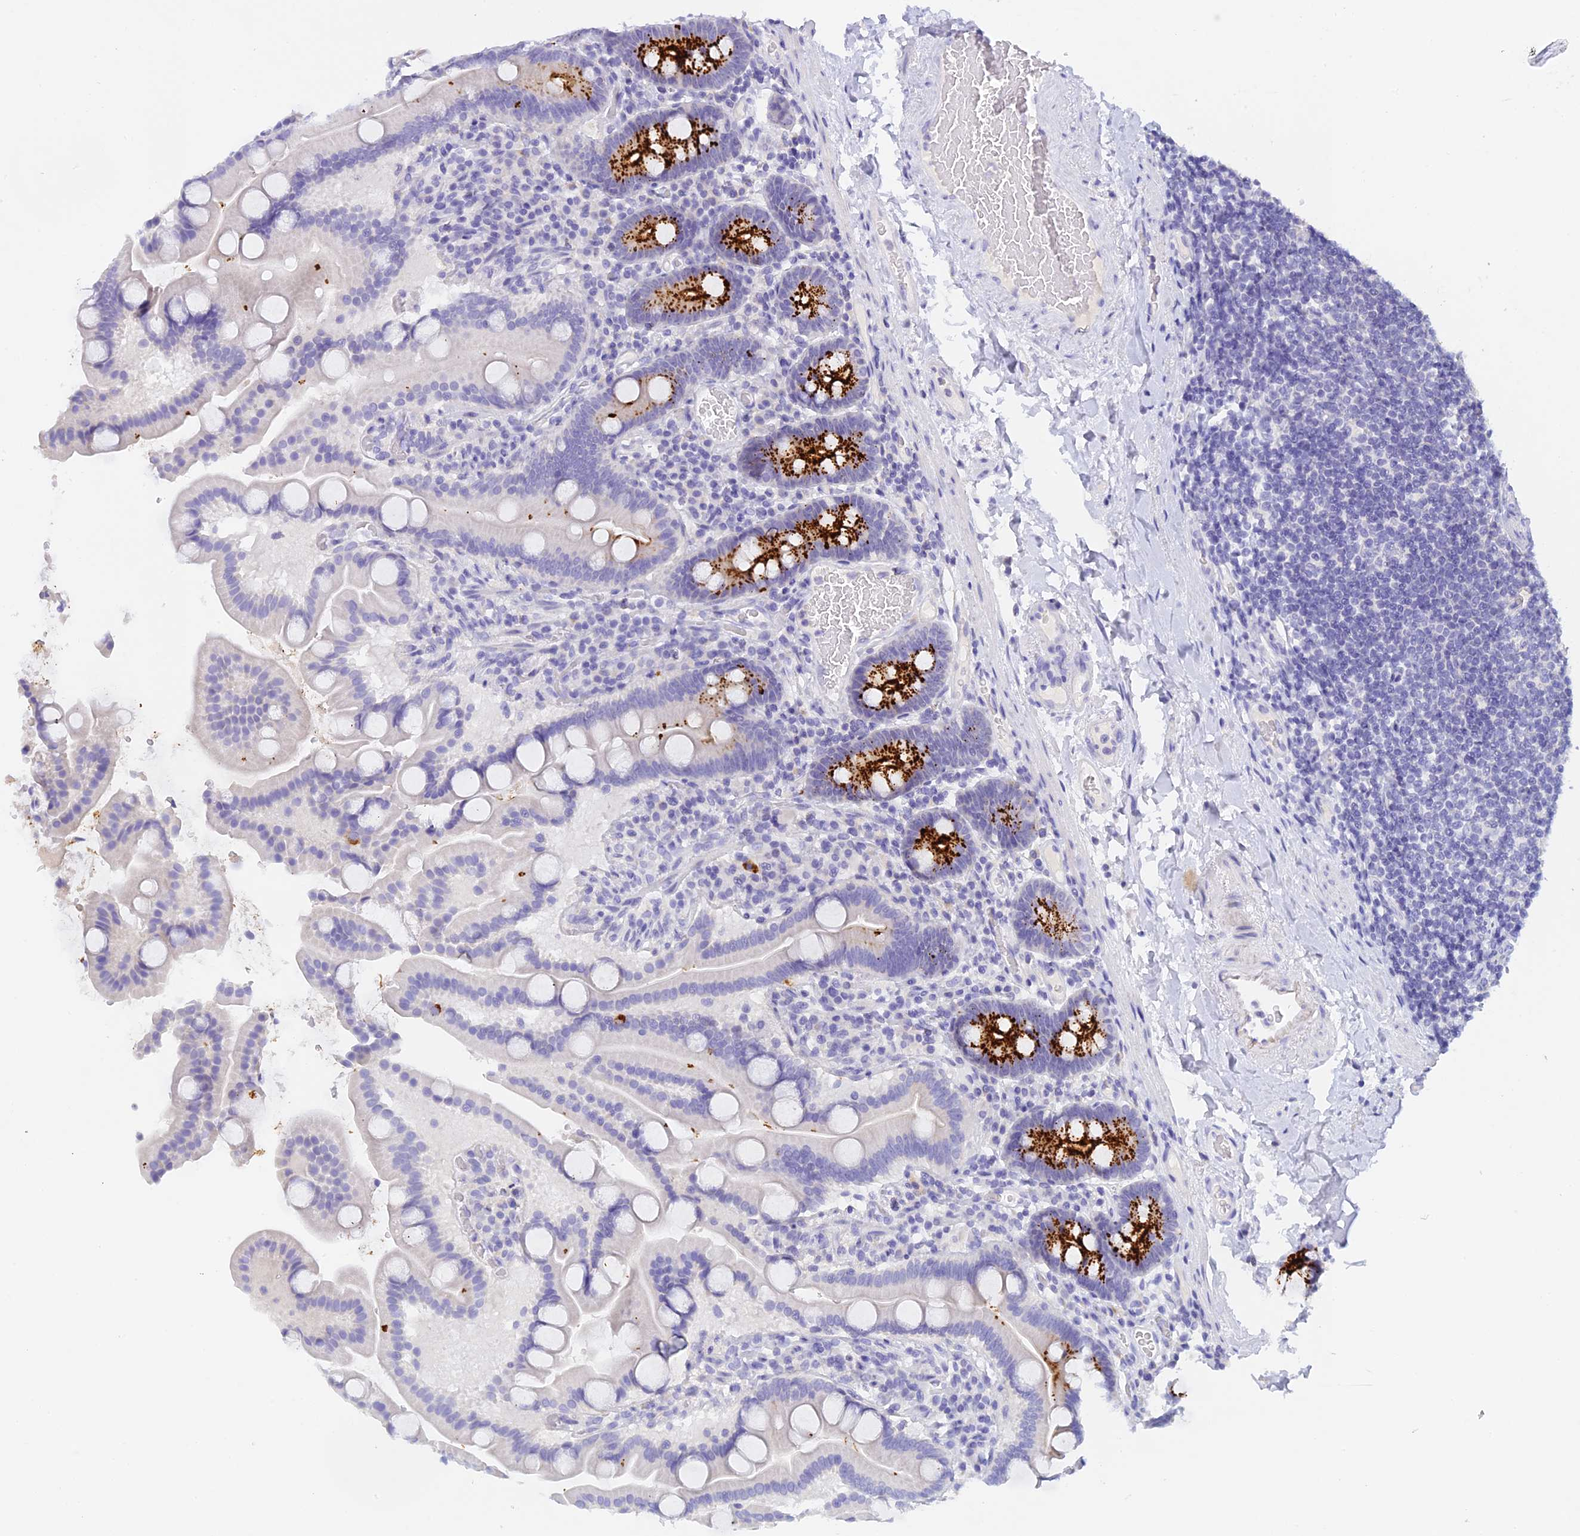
{"staining": {"intensity": "strong", "quantity": "25%-75%", "location": "cytoplasmic/membranous"}, "tissue": "duodenum", "cell_type": "Glandular cells", "image_type": "normal", "snomed": [{"axis": "morphology", "description": "Normal tissue, NOS"}, {"axis": "topography", "description": "Duodenum"}], "caption": "High-magnification brightfield microscopy of benign duodenum stained with DAB (brown) and counterstained with hematoxylin (blue). glandular cells exhibit strong cytoplasmic/membranous staining is appreciated in about25%-75% of cells. (IHC, brightfield microscopy, high magnification).", "gene": "C12orf29", "patient": {"sex": "male", "age": 55}}